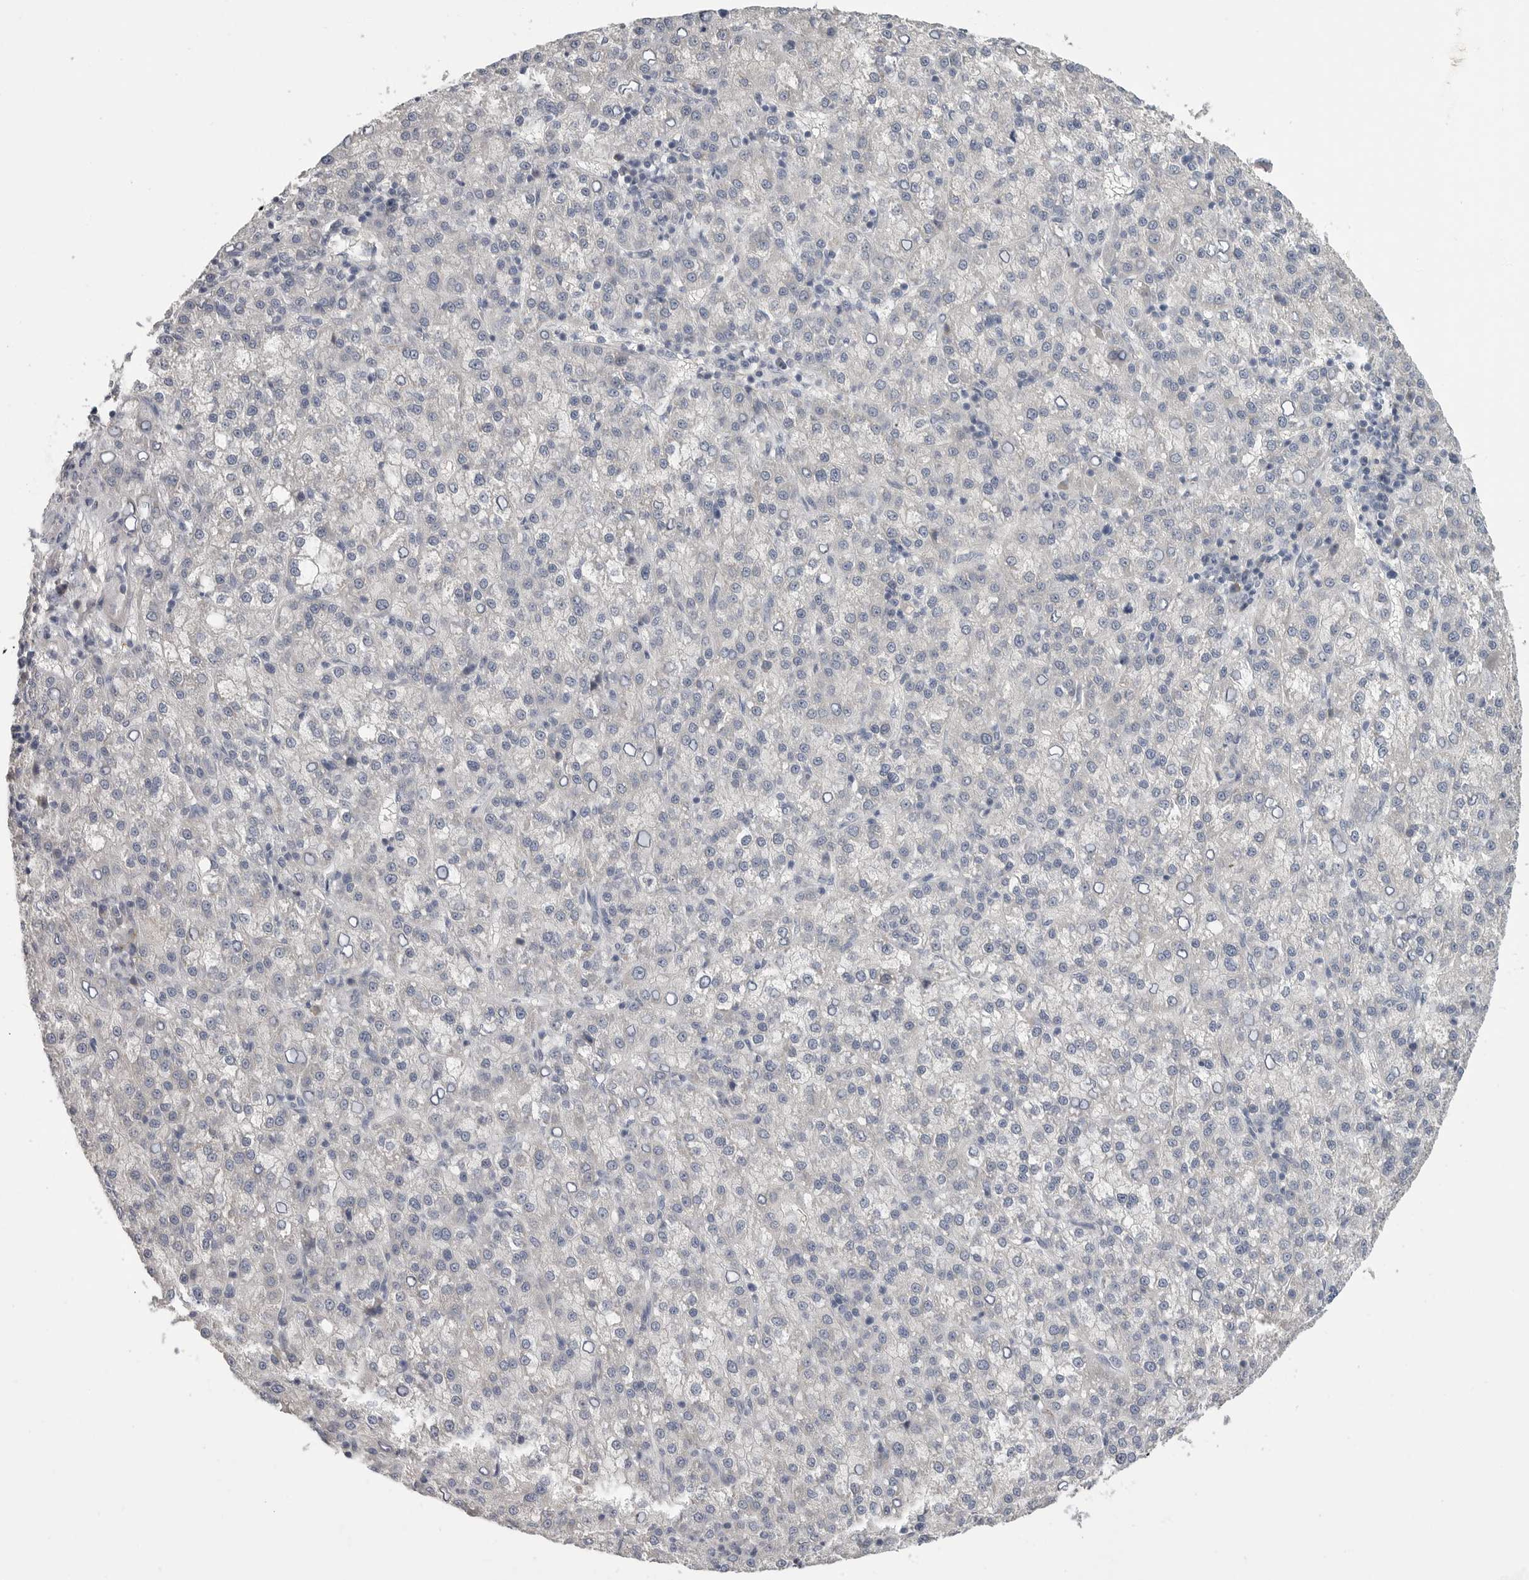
{"staining": {"intensity": "negative", "quantity": "none", "location": "none"}, "tissue": "liver cancer", "cell_type": "Tumor cells", "image_type": "cancer", "snomed": [{"axis": "morphology", "description": "Carcinoma, Hepatocellular, NOS"}, {"axis": "topography", "description": "Liver"}], "caption": "This is a histopathology image of immunohistochemistry staining of hepatocellular carcinoma (liver), which shows no staining in tumor cells.", "gene": "SDC3", "patient": {"sex": "female", "age": 58}}